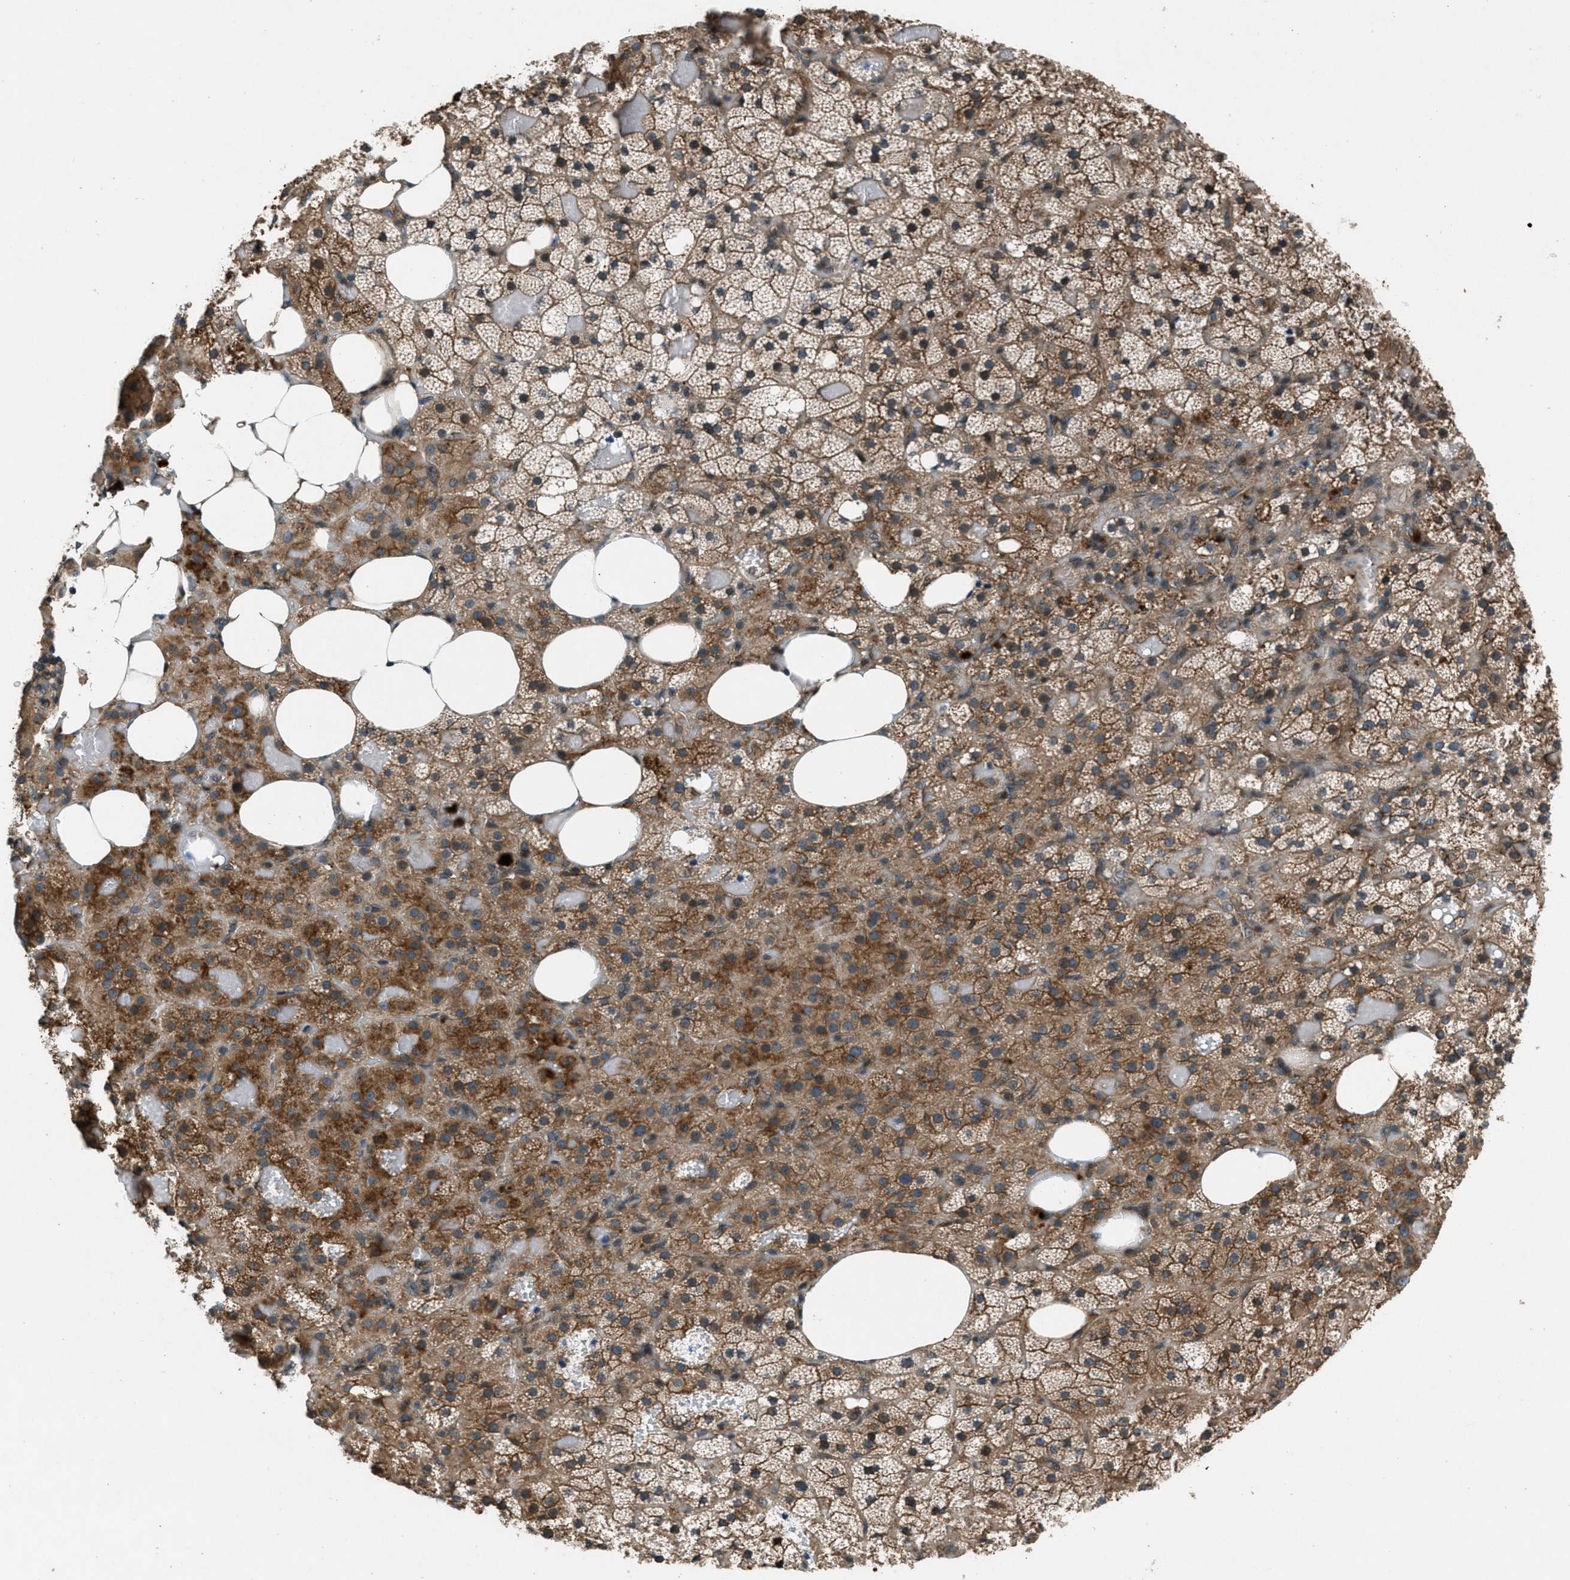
{"staining": {"intensity": "moderate", "quantity": ">75%", "location": "cytoplasmic/membranous"}, "tissue": "adrenal gland", "cell_type": "Glandular cells", "image_type": "normal", "snomed": [{"axis": "morphology", "description": "Normal tissue, NOS"}, {"axis": "topography", "description": "Adrenal gland"}], "caption": "DAB (3,3'-diaminobenzidine) immunohistochemical staining of benign adrenal gland exhibits moderate cytoplasmic/membranous protein staining in approximately >75% of glandular cells. Nuclei are stained in blue.", "gene": "EPSTI1", "patient": {"sex": "female", "age": 59}}